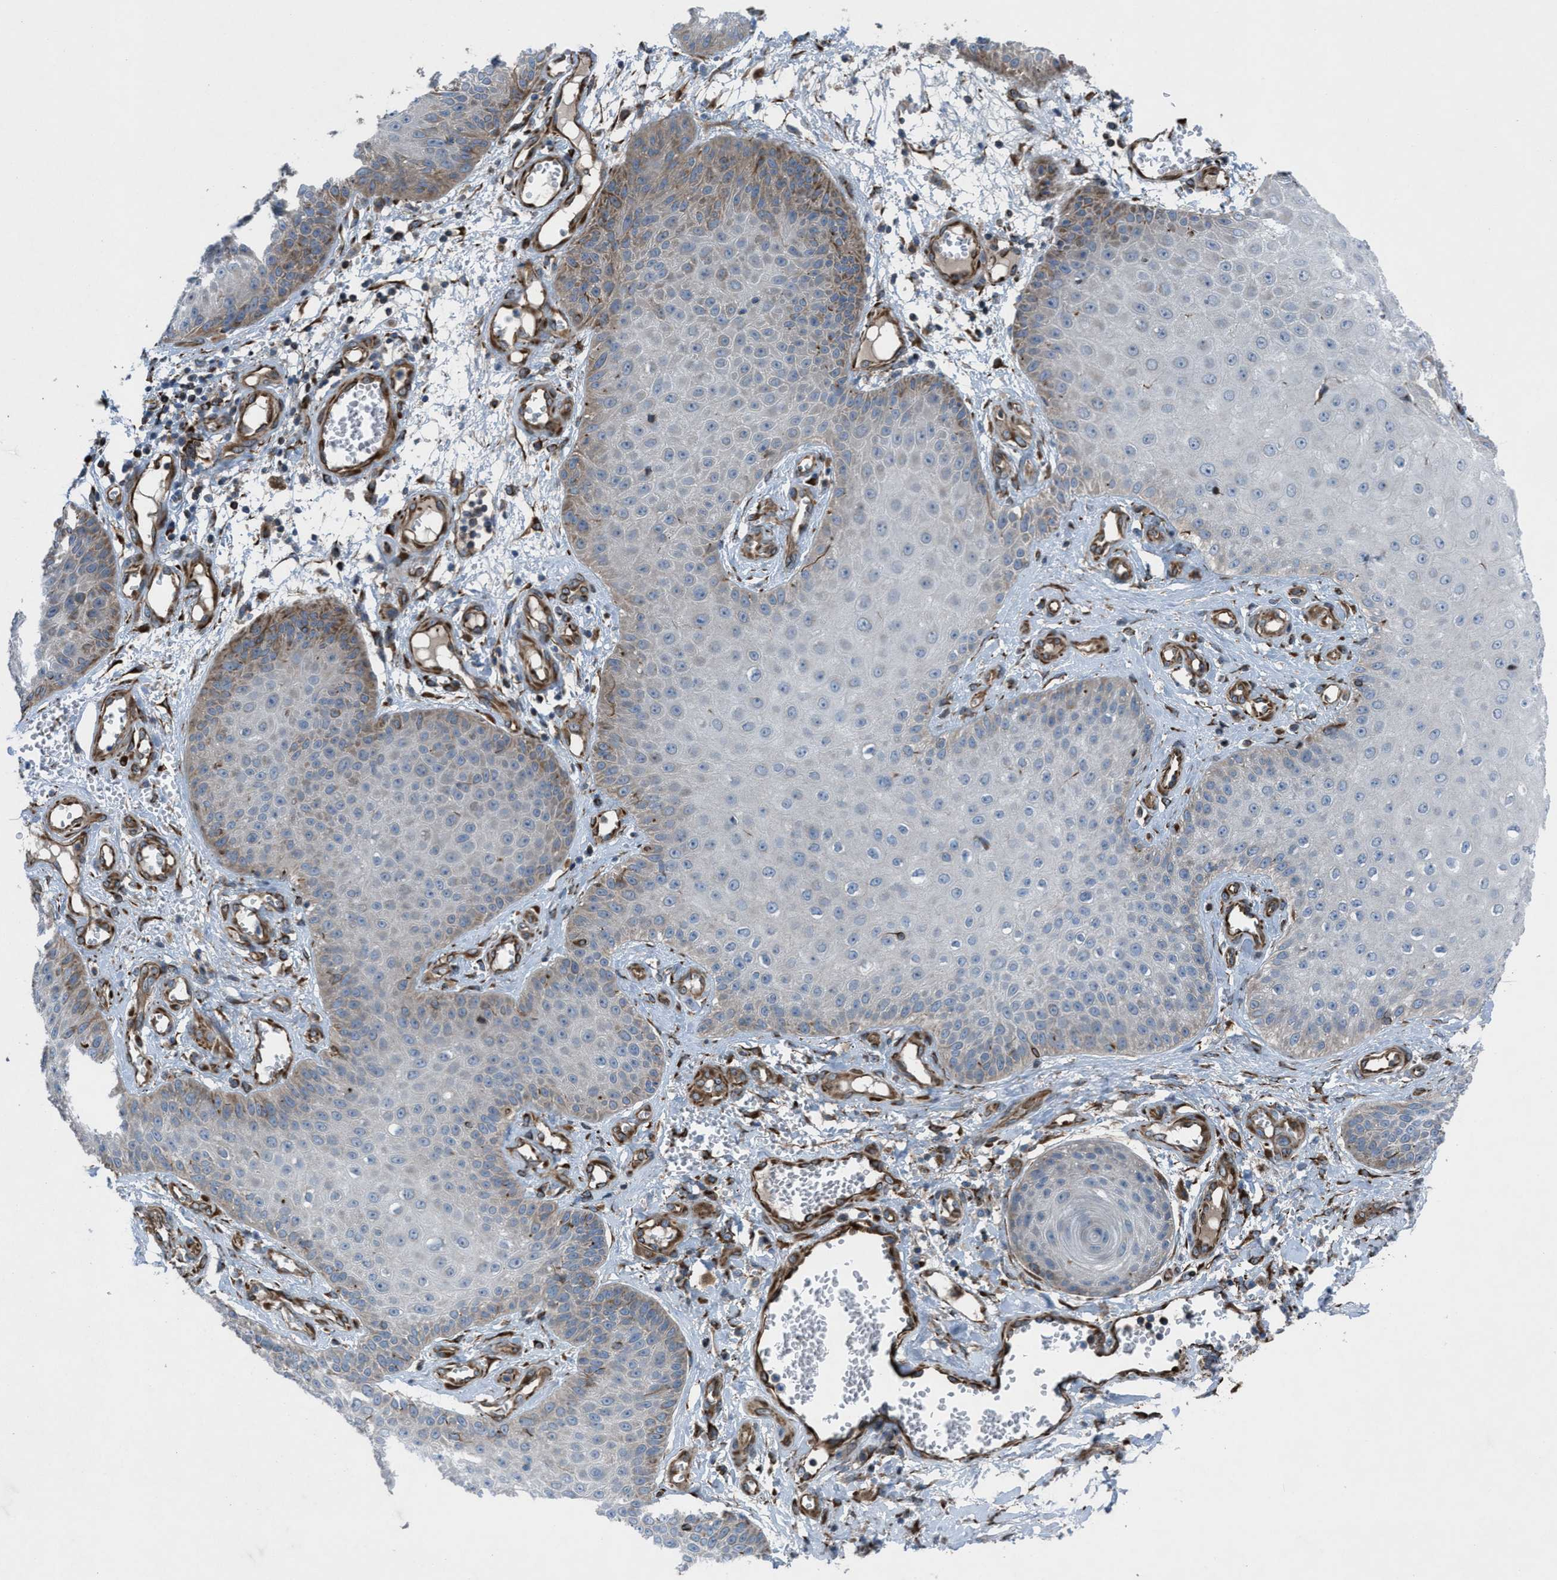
{"staining": {"intensity": "negative", "quantity": "none", "location": "none"}, "tissue": "skin cancer", "cell_type": "Tumor cells", "image_type": "cancer", "snomed": [{"axis": "morphology", "description": "Squamous cell carcinoma, NOS"}, {"axis": "topography", "description": "Skin"}], "caption": "Skin squamous cell carcinoma stained for a protein using IHC shows no positivity tumor cells.", "gene": "SLC6A9", "patient": {"sex": "male", "age": 74}}